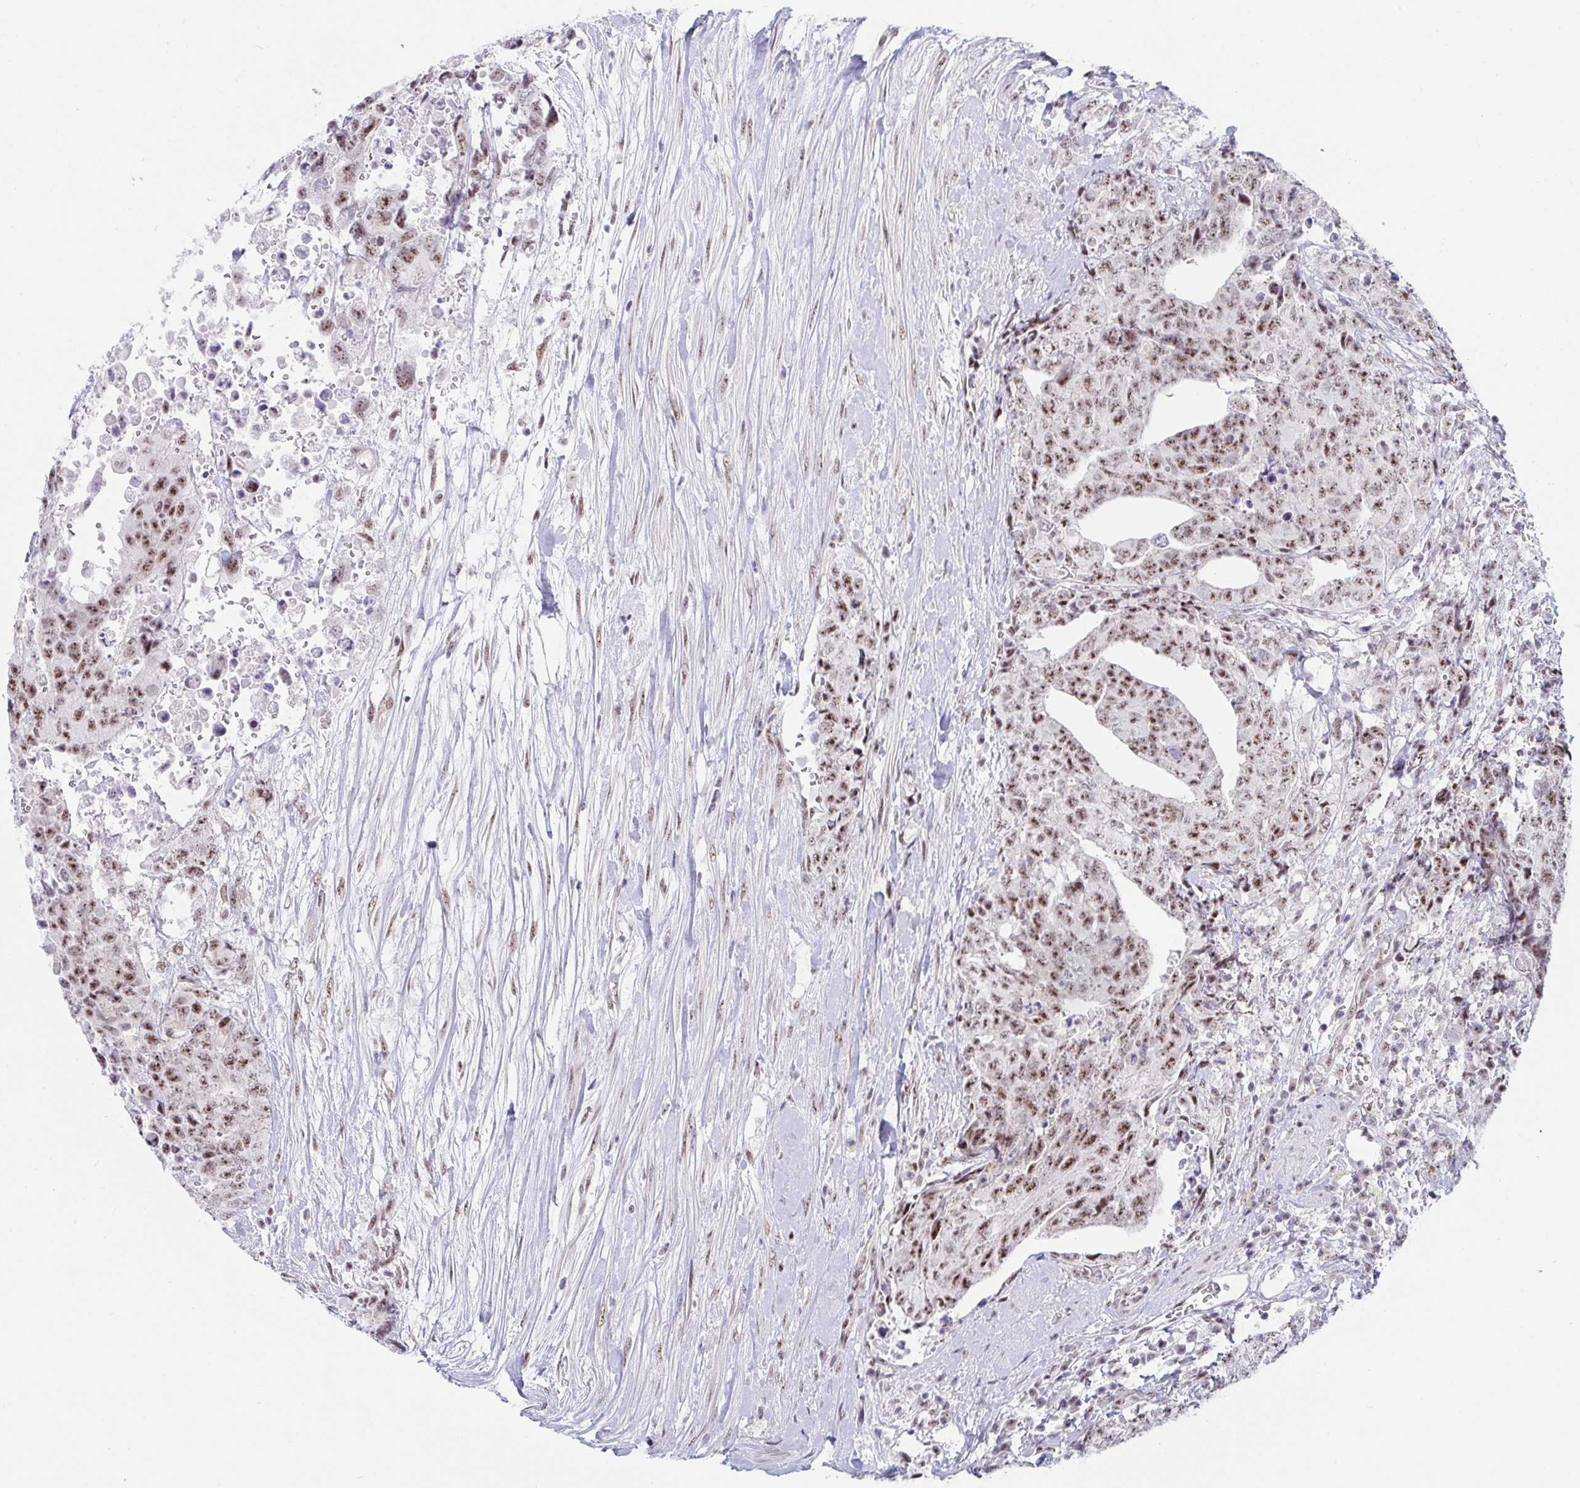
{"staining": {"intensity": "moderate", "quantity": ">75%", "location": "nuclear"}, "tissue": "testis cancer", "cell_type": "Tumor cells", "image_type": "cancer", "snomed": [{"axis": "morphology", "description": "Carcinoma, Embryonal, NOS"}, {"axis": "topography", "description": "Testis"}], "caption": "A micrograph of human testis cancer (embryonal carcinoma) stained for a protein displays moderate nuclear brown staining in tumor cells. The protein of interest is stained brown, and the nuclei are stained in blue (DAB (3,3'-diaminobenzidine) IHC with brightfield microscopy, high magnification).", "gene": "PRR14", "patient": {"sex": "male", "age": 24}}